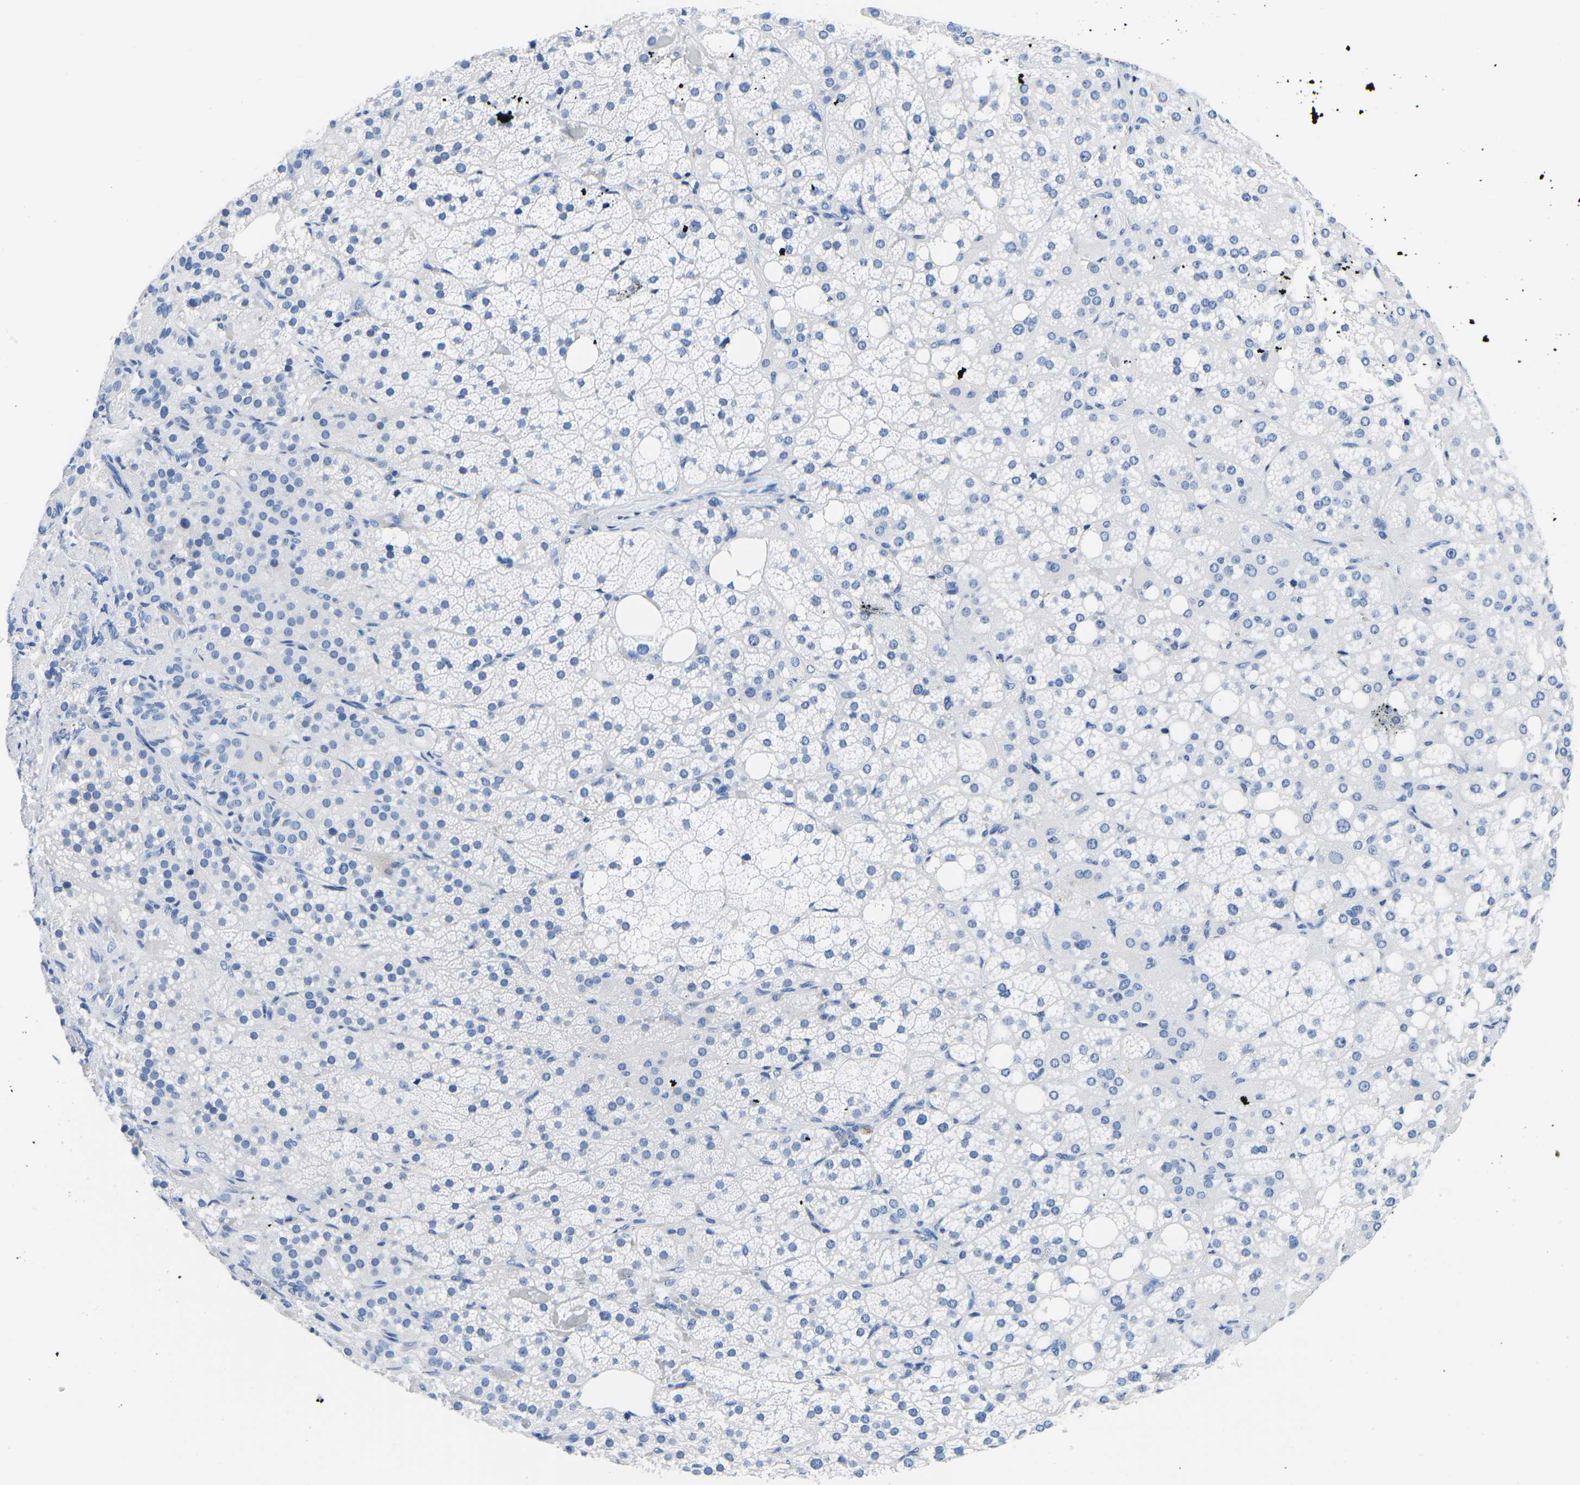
{"staining": {"intensity": "negative", "quantity": "none", "location": "none"}, "tissue": "adrenal gland", "cell_type": "Glandular cells", "image_type": "normal", "snomed": [{"axis": "morphology", "description": "Normal tissue, NOS"}, {"axis": "topography", "description": "Adrenal gland"}], "caption": "Glandular cells show no significant expression in benign adrenal gland. Brightfield microscopy of immunohistochemistry (IHC) stained with DAB (brown) and hematoxylin (blue), captured at high magnification.", "gene": "CYP1A2", "patient": {"sex": "female", "age": 59}}